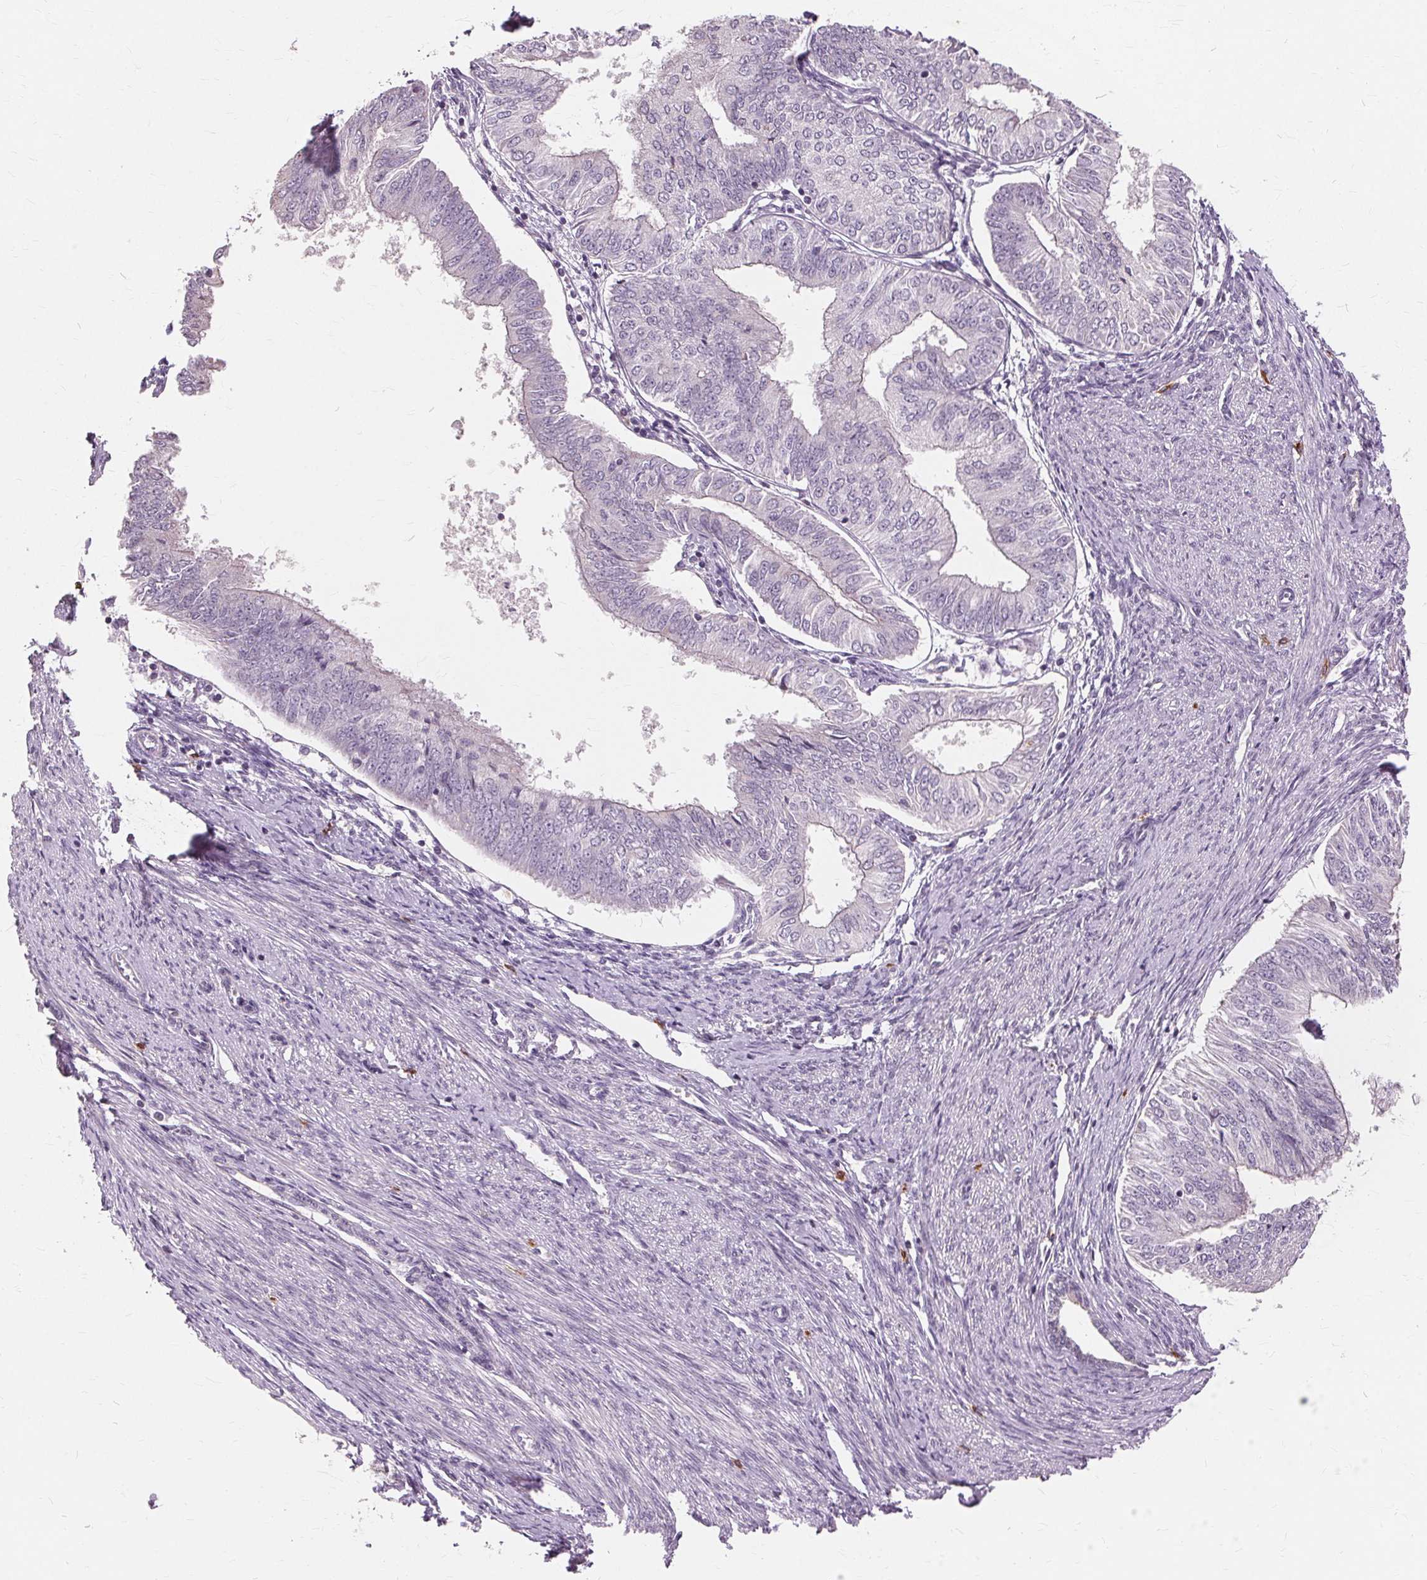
{"staining": {"intensity": "negative", "quantity": "none", "location": "none"}, "tissue": "endometrial cancer", "cell_type": "Tumor cells", "image_type": "cancer", "snomed": [{"axis": "morphology", "description": "Adenocarcinoma, NOS"}, {"axis": "topography", "description": "Endometrium"}], "caption": "High power microscopy photomicrograph of an immunohistochemistry histopathology image of endometrial cancer (adenocarcinoma), revealing no significant expression in tumor cells. (Stains: DAB IHC with hematoxylin counter stain, Microscopy: brightfield microscopy at high magnification).", "gene": "SIGLEC6", "patient": {"sex": "female", "age": 58}}